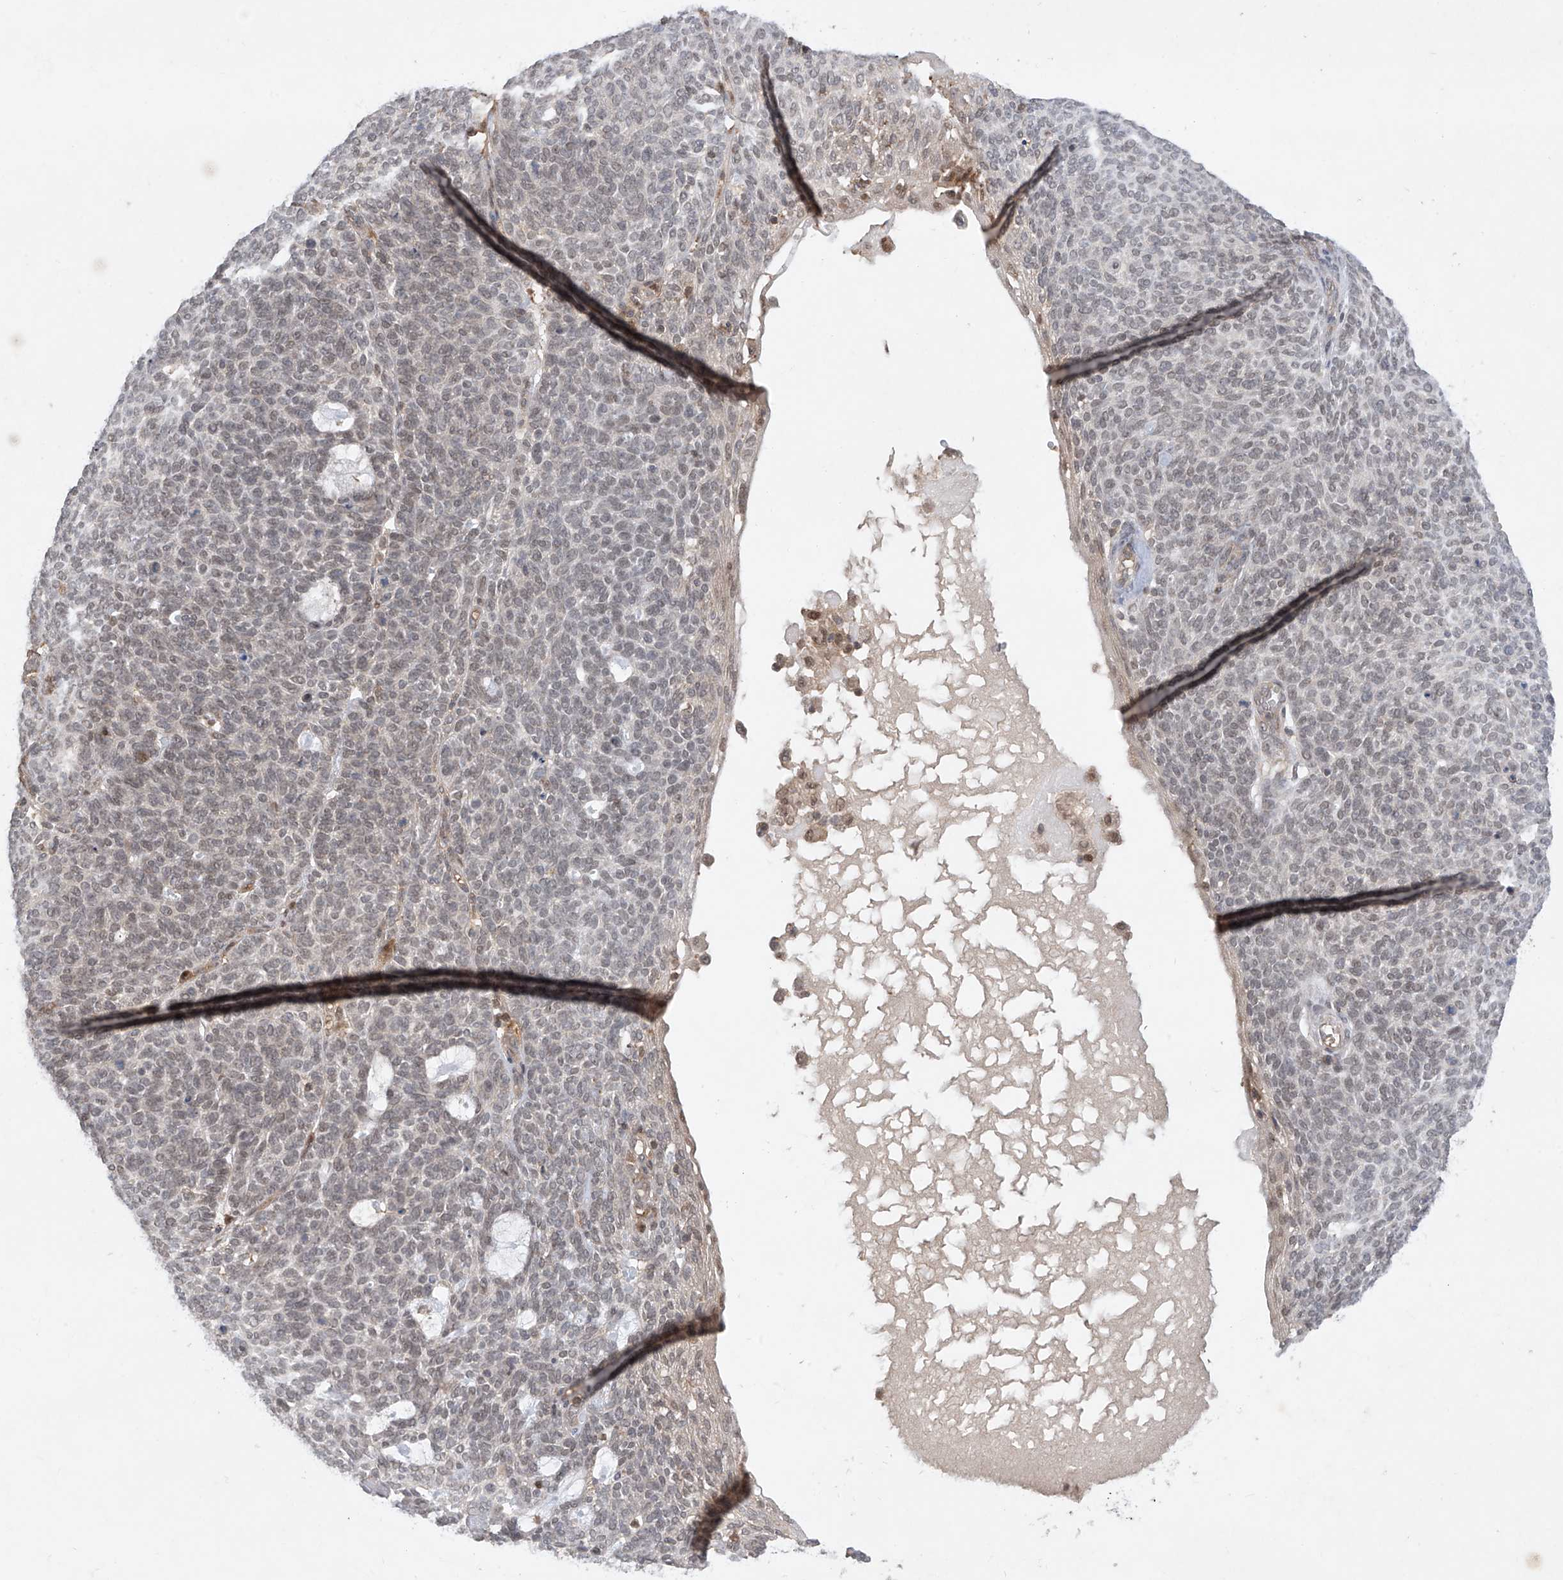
{"staining": {"intensity": "negative", "quantity": "none", "location": "none"}, "tissue": "skin cancer", "cell_type": "Tumor cells", "image_type": "cancer", "snomed": [{"axis": "morphology", "description": "Squamous cell carcinoma, NOS"}, {"axis": "topography", "description": "Skin"}], "caption": "Tumor cells show no significant protein staining in skin cancer.", "gene": "ZNF358", "patient": {"sex": "female", "age": 90}}